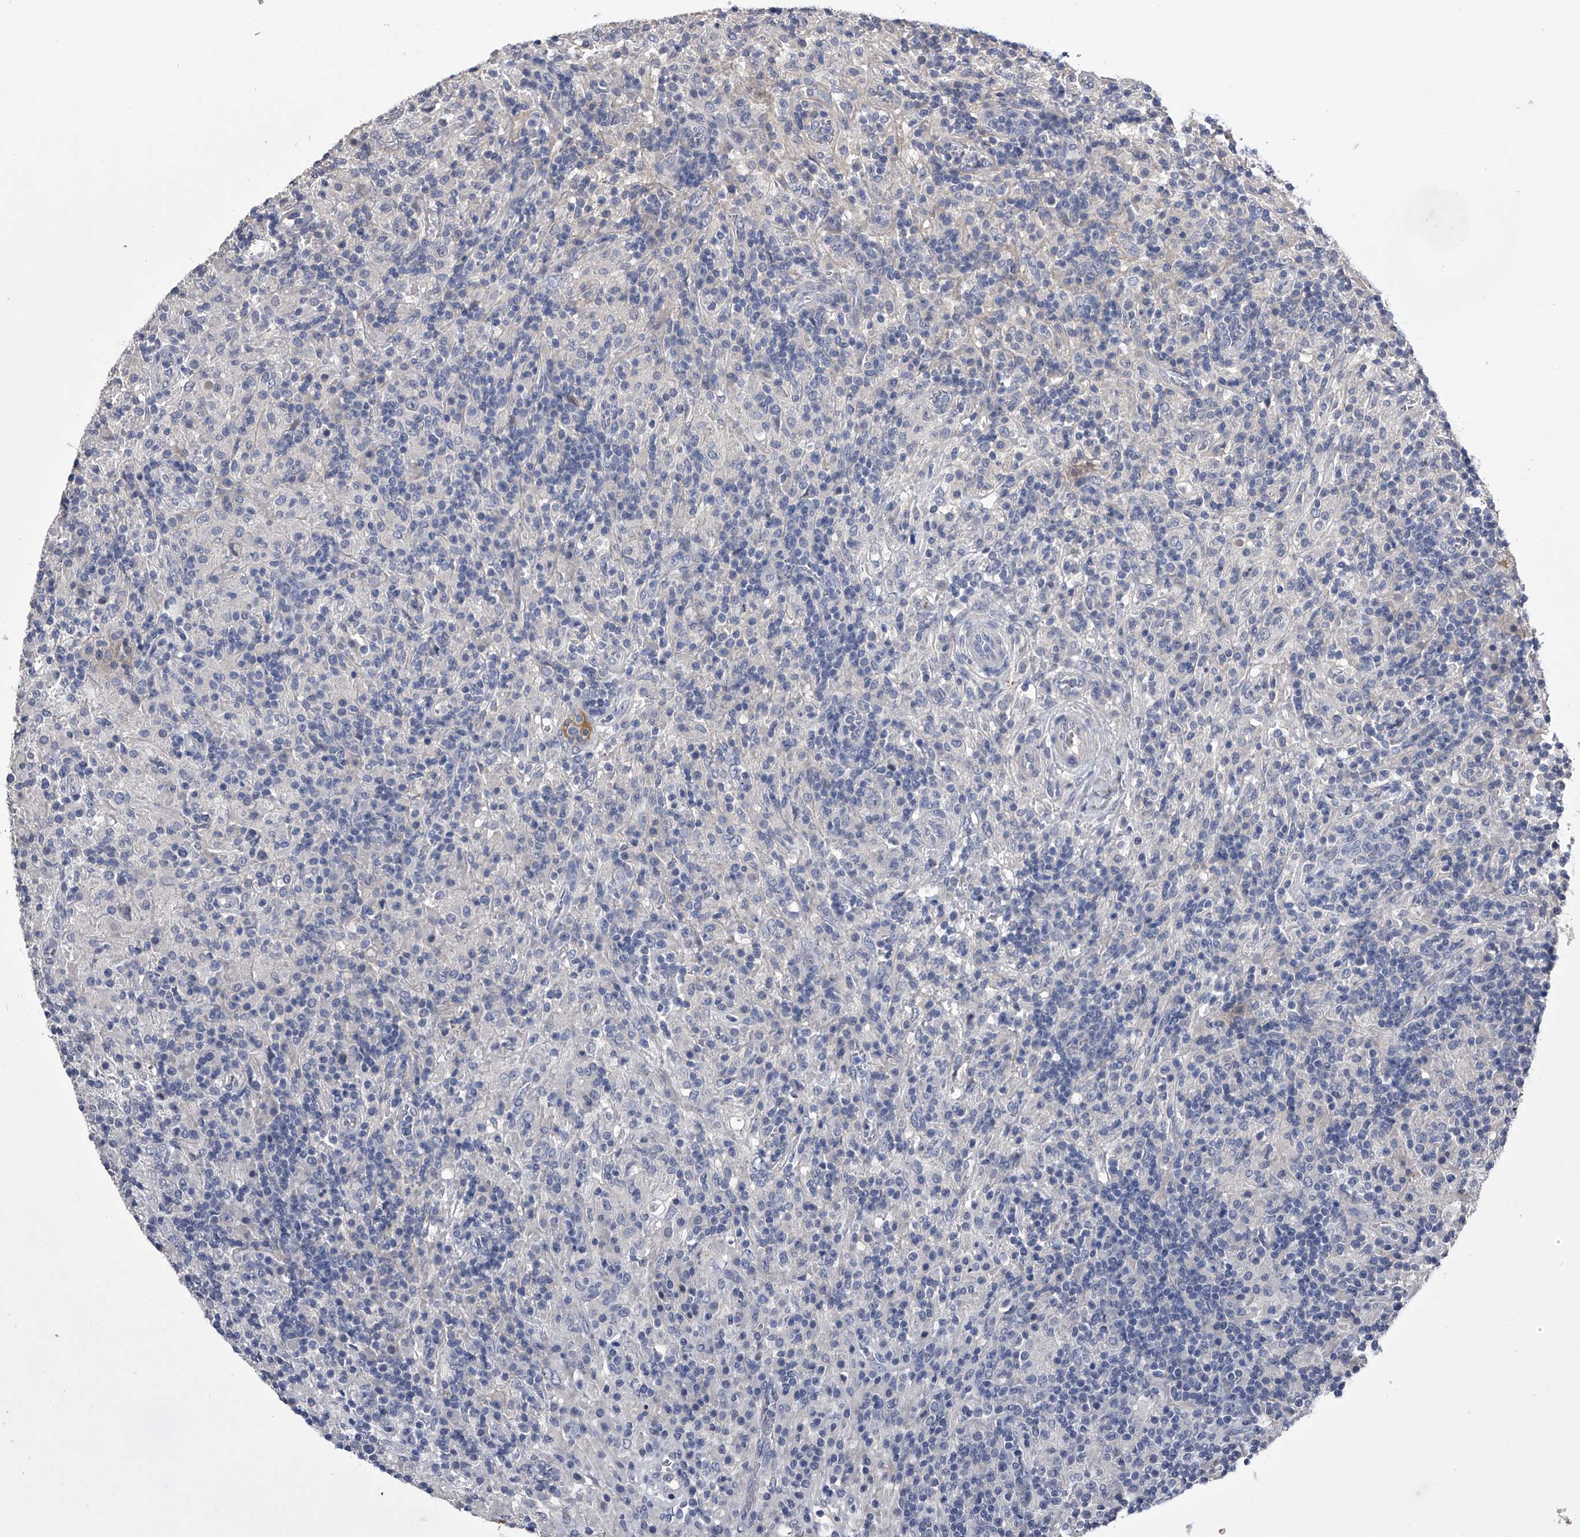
{"staining": {"intensity": "negative", "quantity": "none", "location": "none"}, "tissue": "lymphoma", "cell_type": "Tumor cells", "image_type": "cancer", "snomed": [{"axis": "morphology", "description": "Hodgkin's disease, NOS"}, {"axis": "topography", "description": "Lymph node"}], "caption": "High magnification brightfield microscopy of lymphoma stained with DAB (3,3'-diaminobenzidine) (brown) and counterstained with hematoxylin (blue): tumor cells show no significant expression. (Brightfield microscopy of DAB IHC at high magnification).", "gene": "MDN1", "patient": {"sex": "male", "age": 70}}